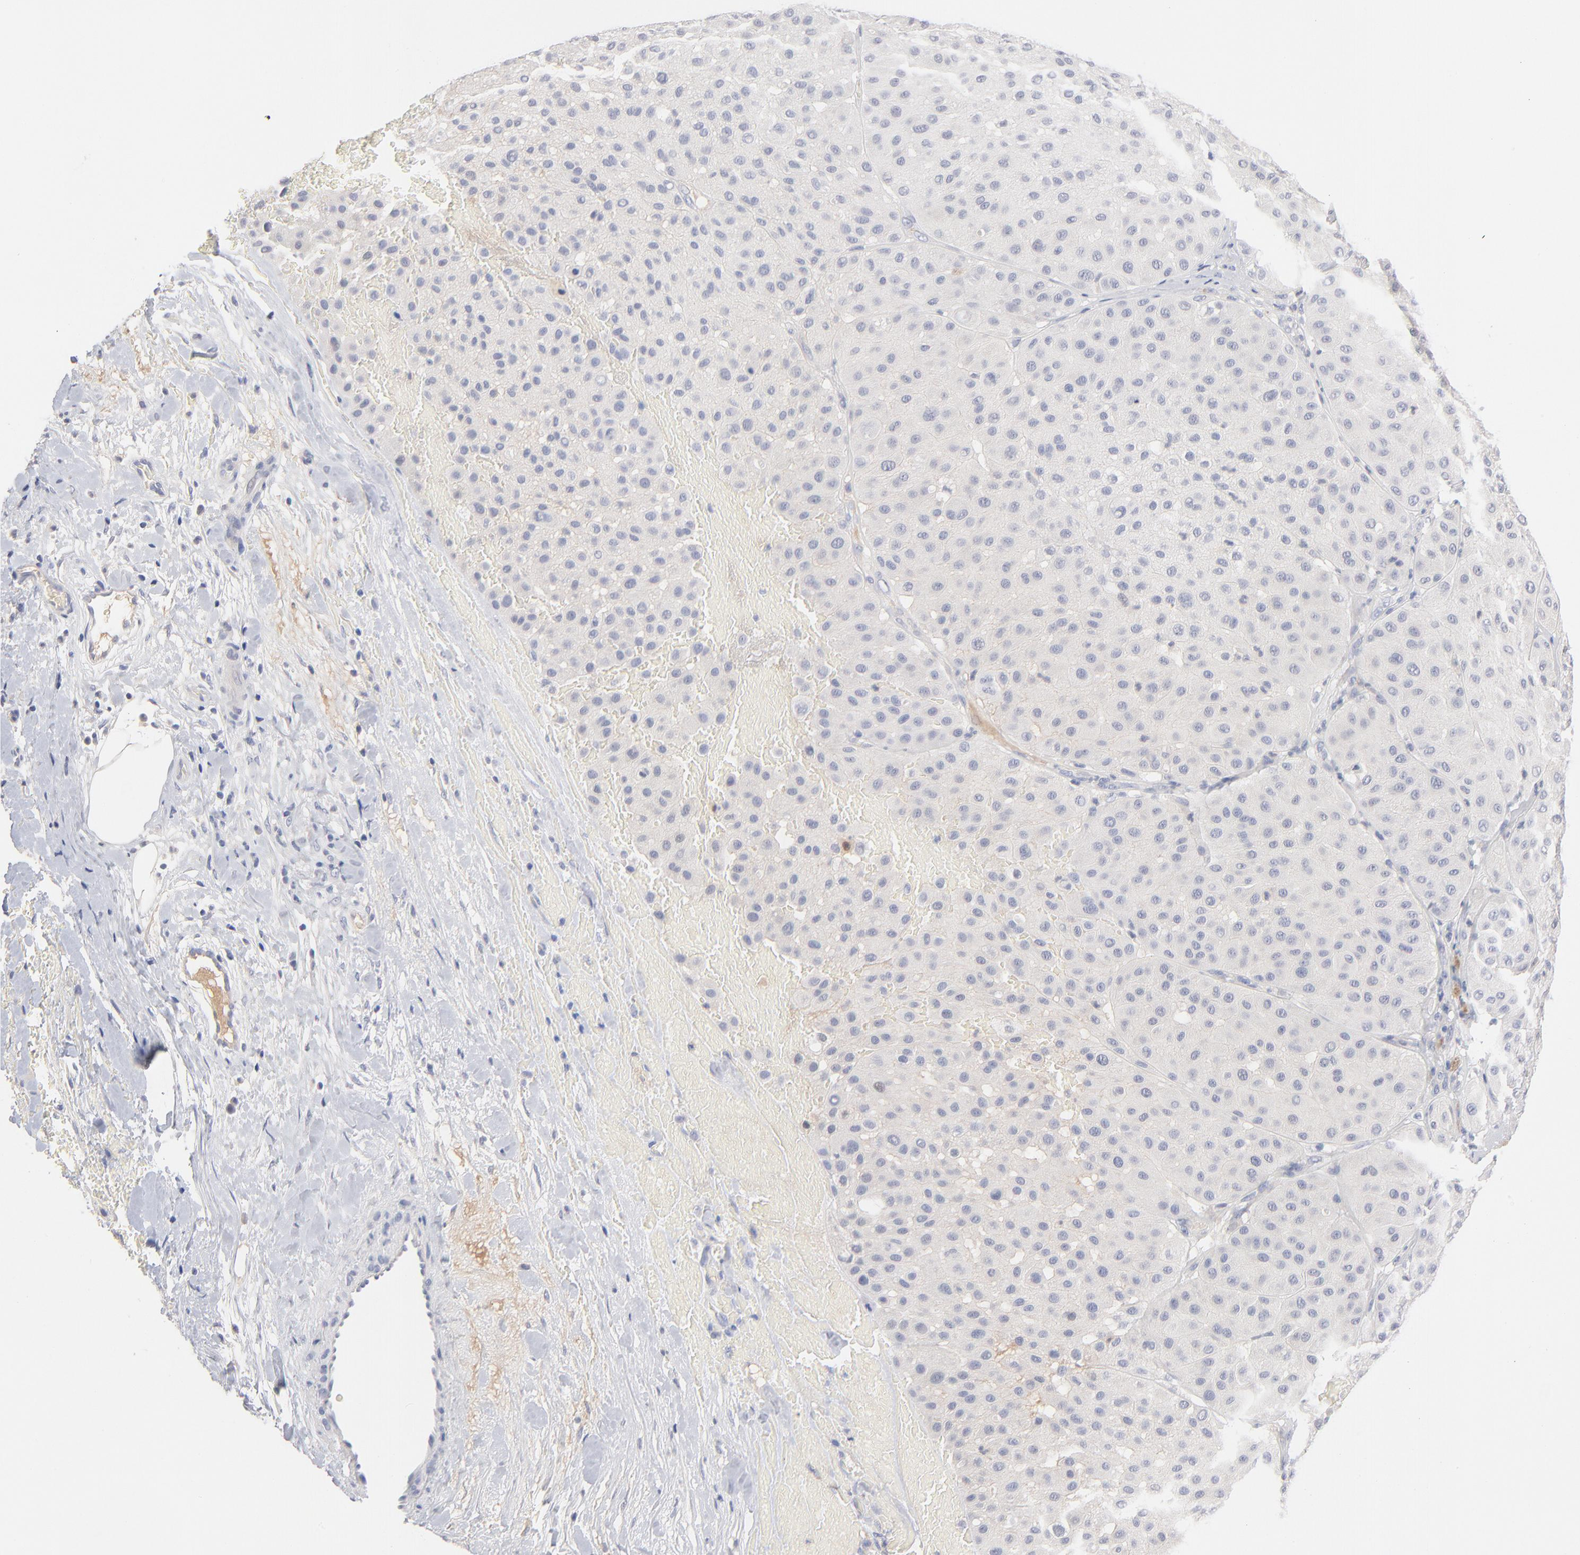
{"staining": {"intensity": "negative", "quantity": "none", "location": "none"}, "tissue": "melanoma", "cell_type": "Tumor cells", "image_type": "cancer", "snomed": [{"axis": "morphology", "description": "Normal tissue, NOS"}, {"axis": "morphology", "description": "Malignant melanoma, Metastatic site"}, {"axis": "topography", "description": "Skin"}], "caption": "IHC photomicrograph of melanoma stained for a protein (brown), which demonstrates no positivity in tumor cells. Nuclei are stained in blue.", "gene": "F12", "patient": {"sex": "male", "age": 41}}